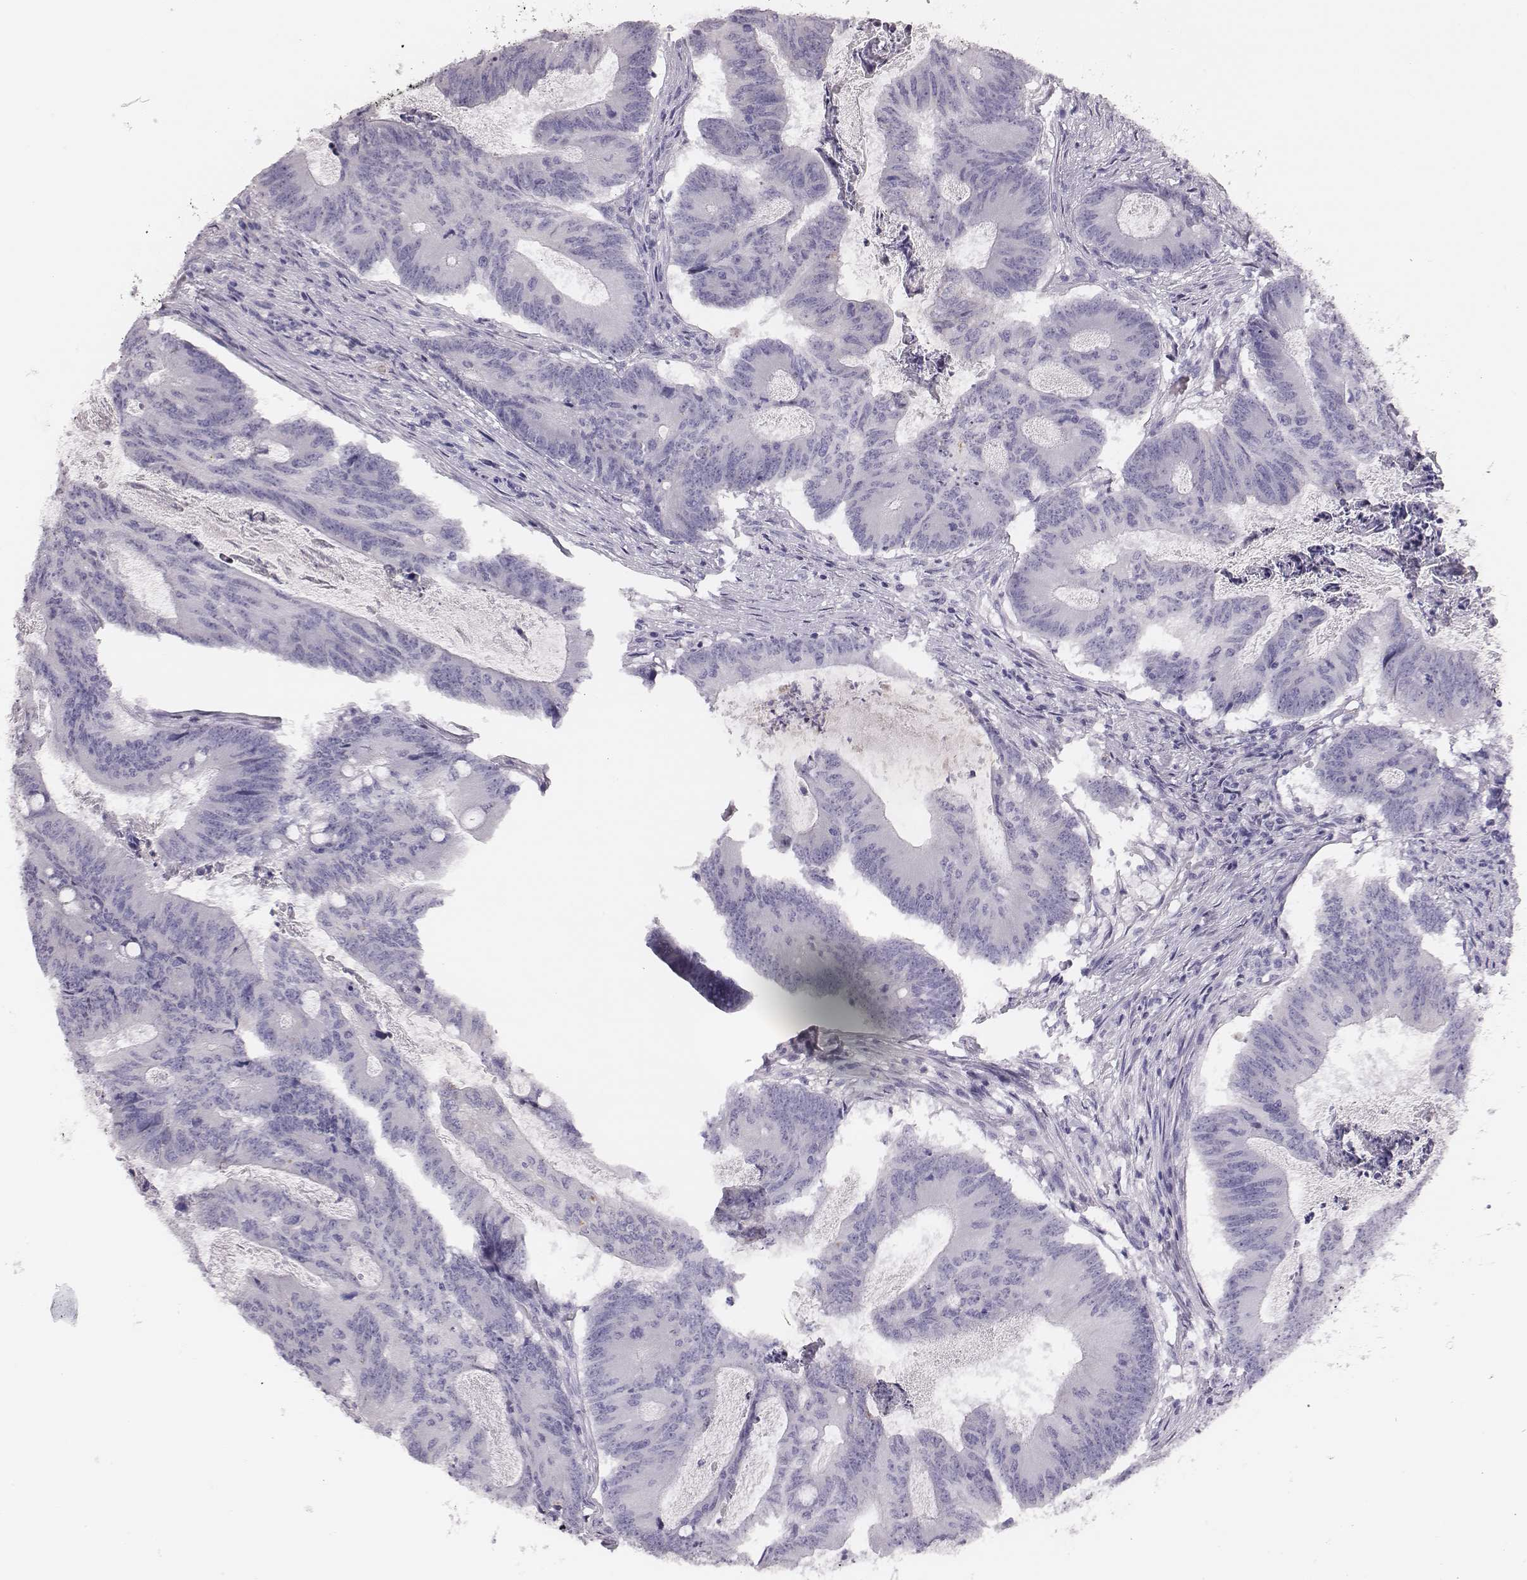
{"staining": {"intensity": "negative", "quantity": "none", "location": "none"}, "tissue": "colorectal cancer", "cell_type": "Tumor cells", "image_type": "cancer", "snomed": [{"axis": "morphology", "description": "Adenocarcinoma, NOS"}, {"axis": "topography", "description": "Colon"}], "caption": "Immunohistochemistry image of human colorectal adenocarcinoma stained for a protein (brown), which demonstrates no expression in tumor cells. (DAB (3,3'-diaminobenzidine) immunohistochemistry with hematoxylin counter stain).", "gene": "H1-6", "patient": {"sex": "female", "age": 70}}